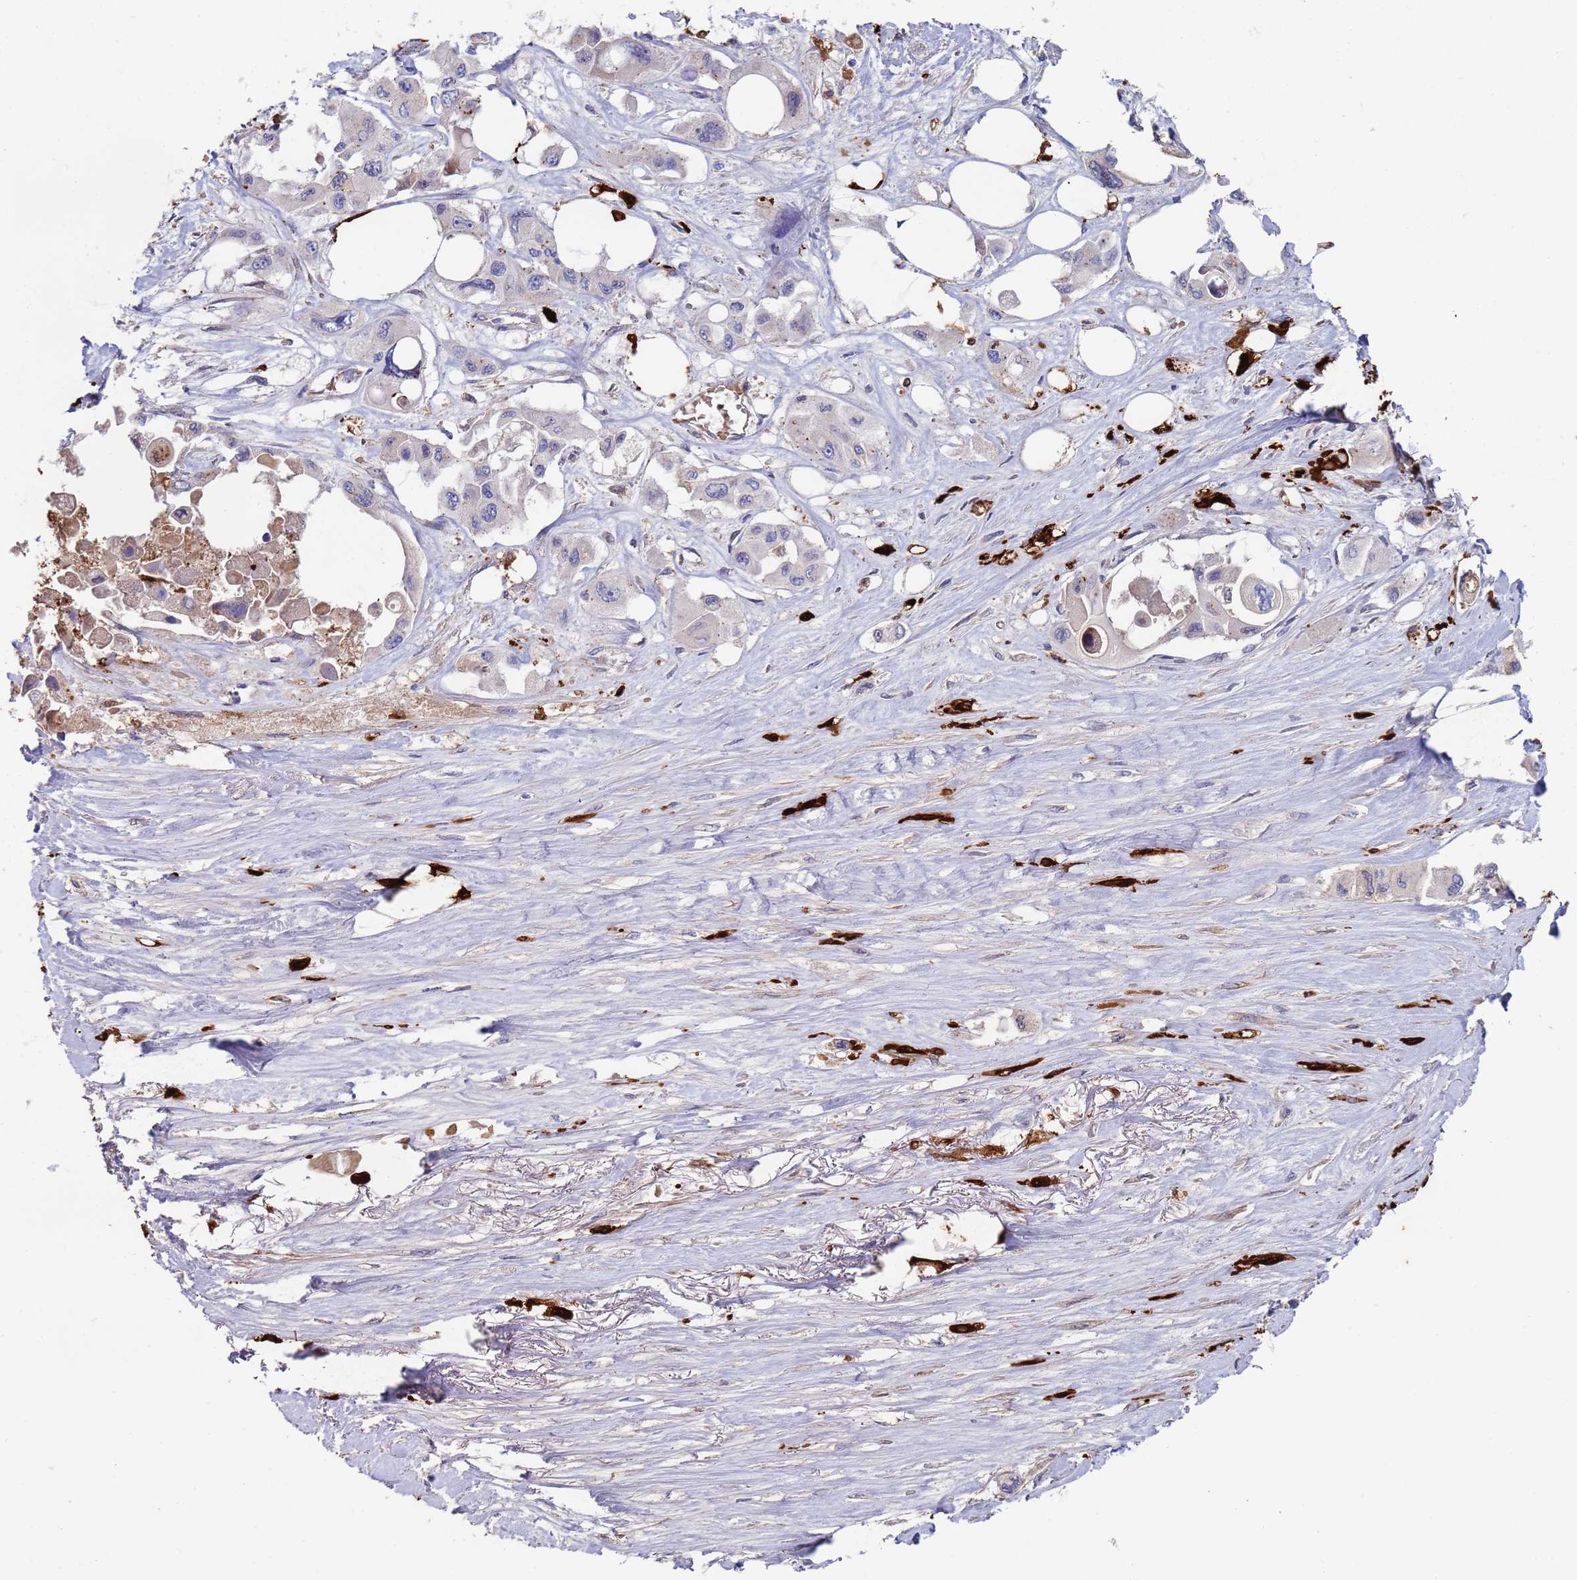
{"staining": {"intensity": "negative", "quantity": "none", "location": "none"}, "tissue": "pancreatic cancer", "cell_type": "Tumor cells", "image_type": "cancer", "snomed": [{"axis": "morphology", "description": "Adenocarcinoma, NOS"}, {"axis": "topography", "description": "Pancreas"}], "caption": "Immunohistochemical staining of pancreatic adenocarcinoma shows no significant positivity in tumor cells.", "gene": "MALRD1", "patient": {"sex": "male", "age": 92}}